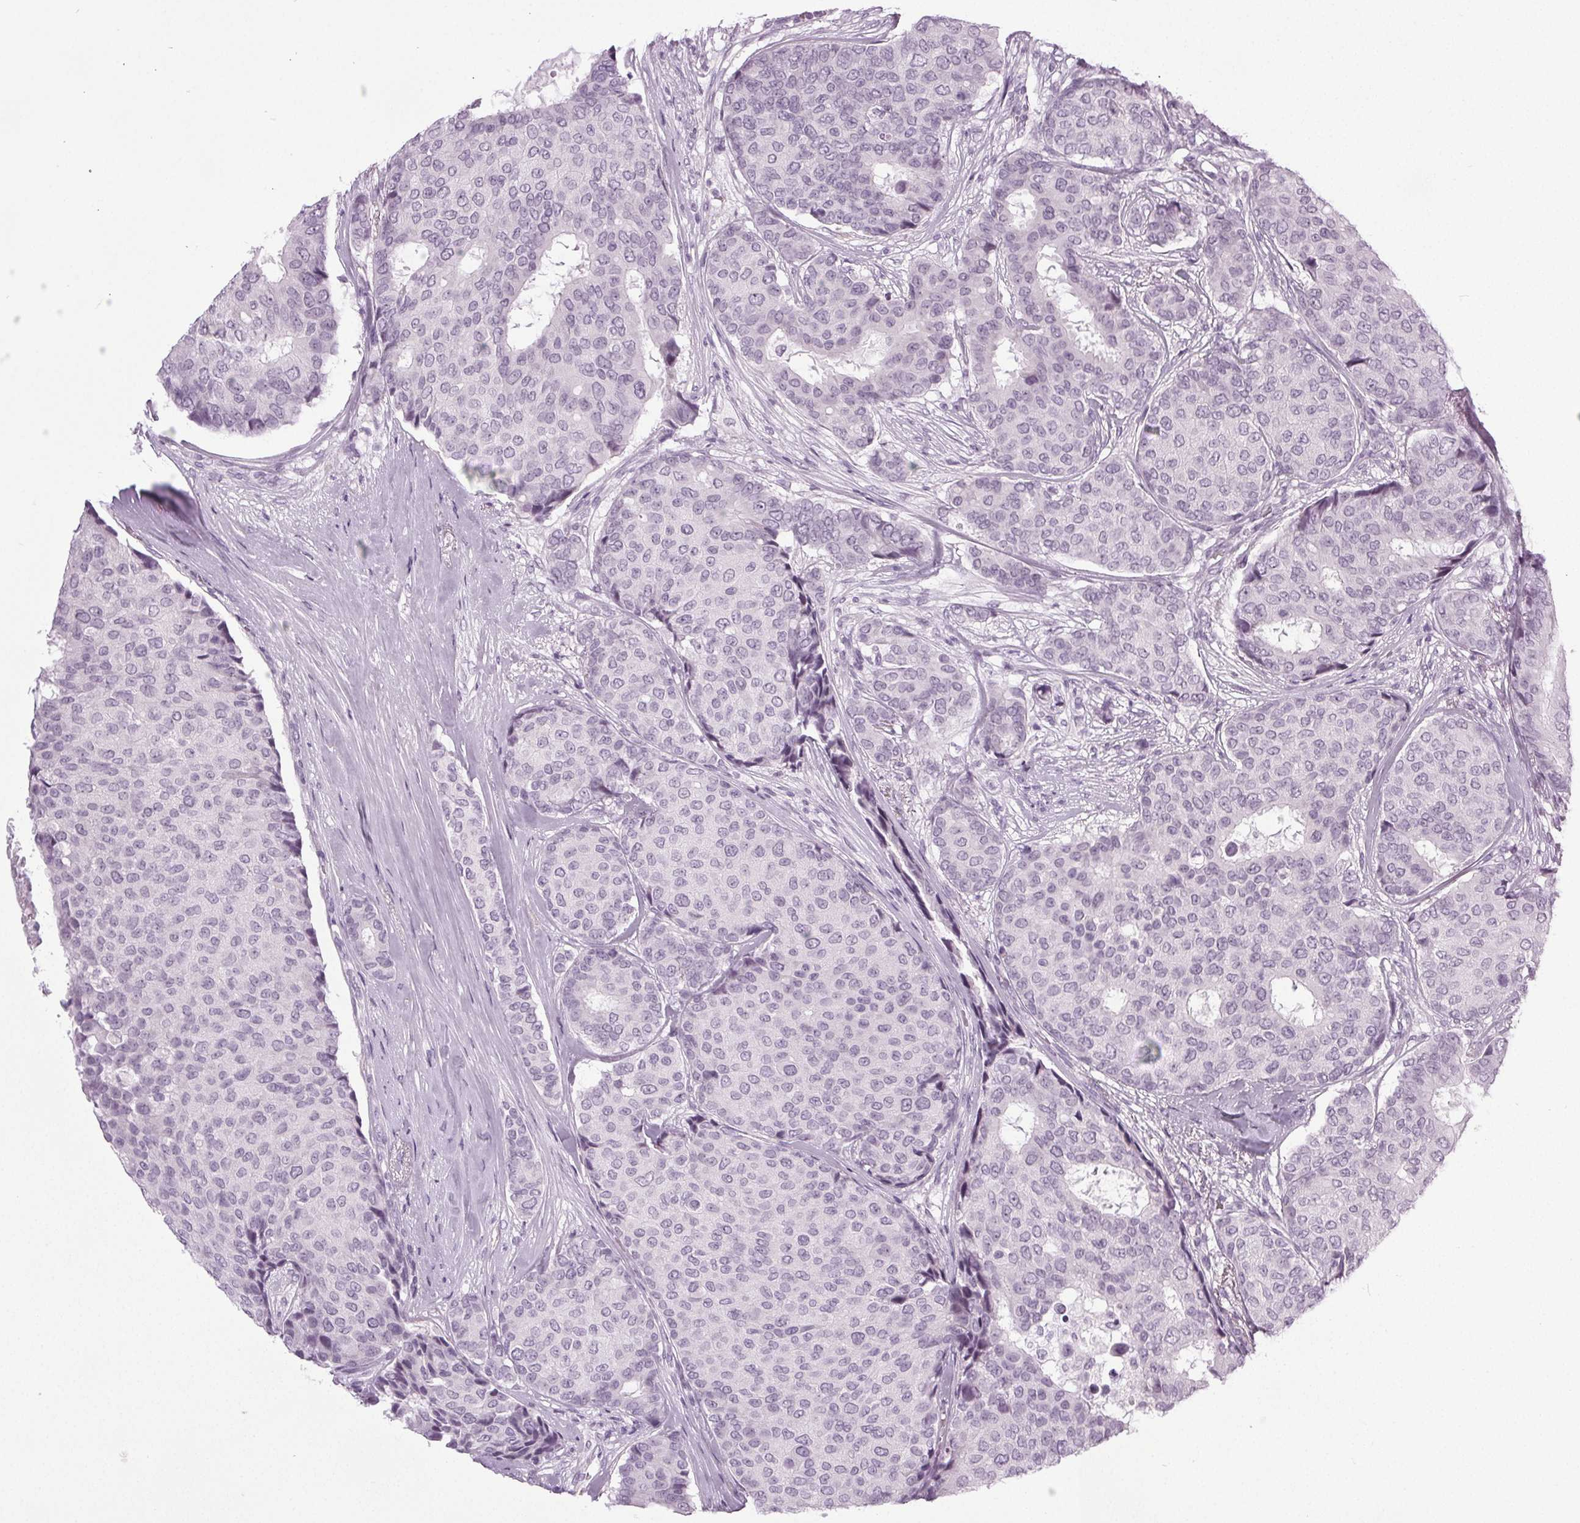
{"staining": {"intensity": "negative", "quantity": "none", "location": "none"}, "tissue": "breast cancer", "cell_type": "Tumor cells", "image_type": "cancer", "snomed": [{"axis": "morphology", "description": "Duct carcinoma"}, {"axis": "topography", "description": "Breast"}], "caption": "The IHC photomicrograph has no significant staining in tumor cells of breast invasive ductal carcinoma tissue. The staining was performed using DAB (3,3'-diaminobenzidine) to visualize the protein expression in brown, while the nuclei were stained in blue with hematoxylin (Magnification: 20x).", "gene": "IGF2BP1", "patient": {"sex": "female", "age": 75}}